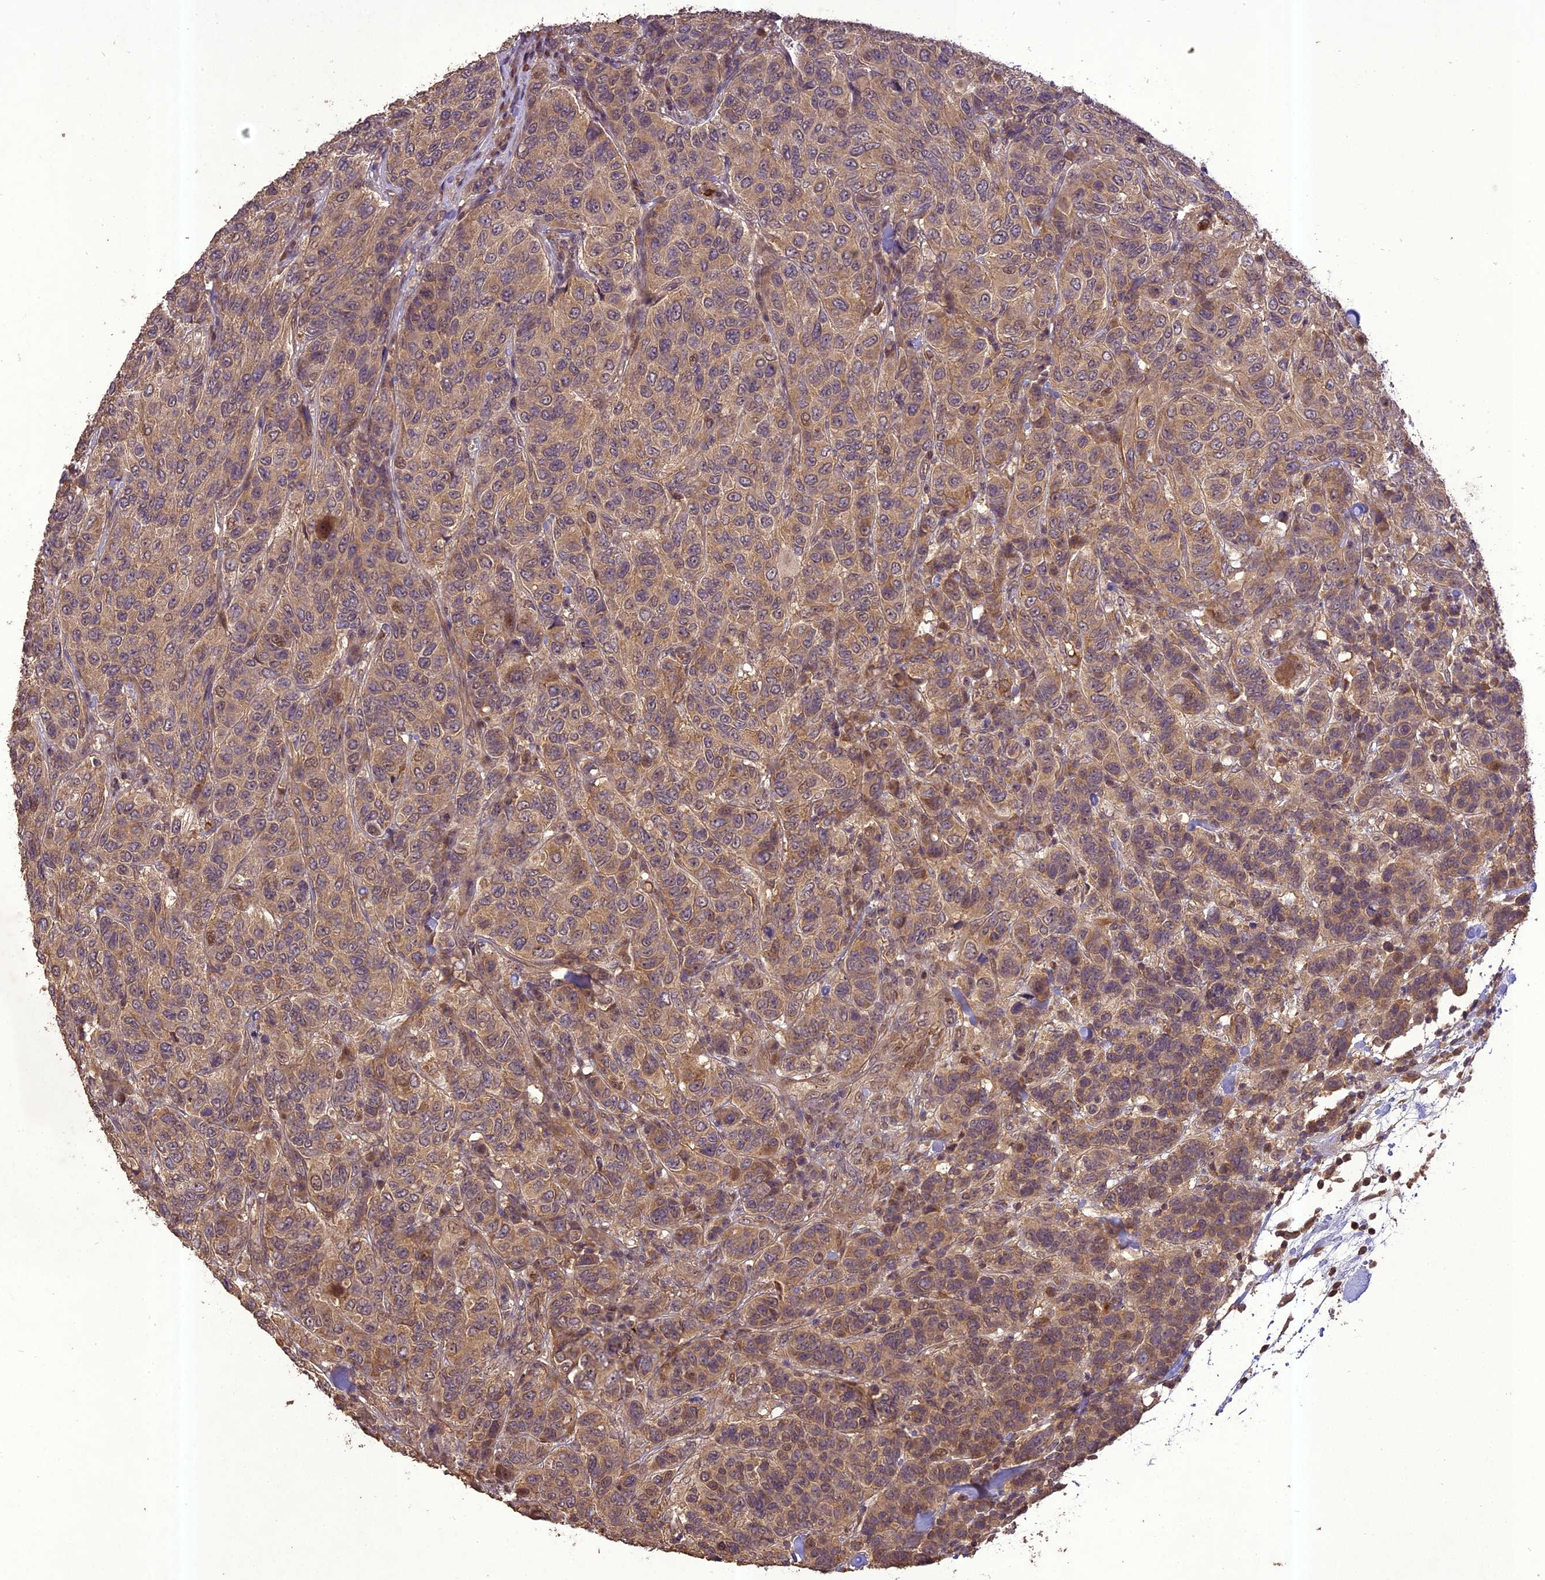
{"staining": {"intensity": "moderate", "quantity": "<25%", "location": "cytoplasmic/membranous"}, "tissue": "breast cancer", "cell_type": "Tumor cells", "image_type": "cancer", "snomed": [{"axis": "morphology", "description": "Duct carcinoma"}, {"axis": "topography", "description": "Breast"}], "caption": "A brown stain labels moderate cytoplasmic/membranous positivity of a protein in breast cancer (invasive ductal carcinoma) tumor cells. (DAB = brown stain, brightfield microscopy at high magnification).", "gene": "TIGD7", "patient": {"sex": "female", "age": 55}}